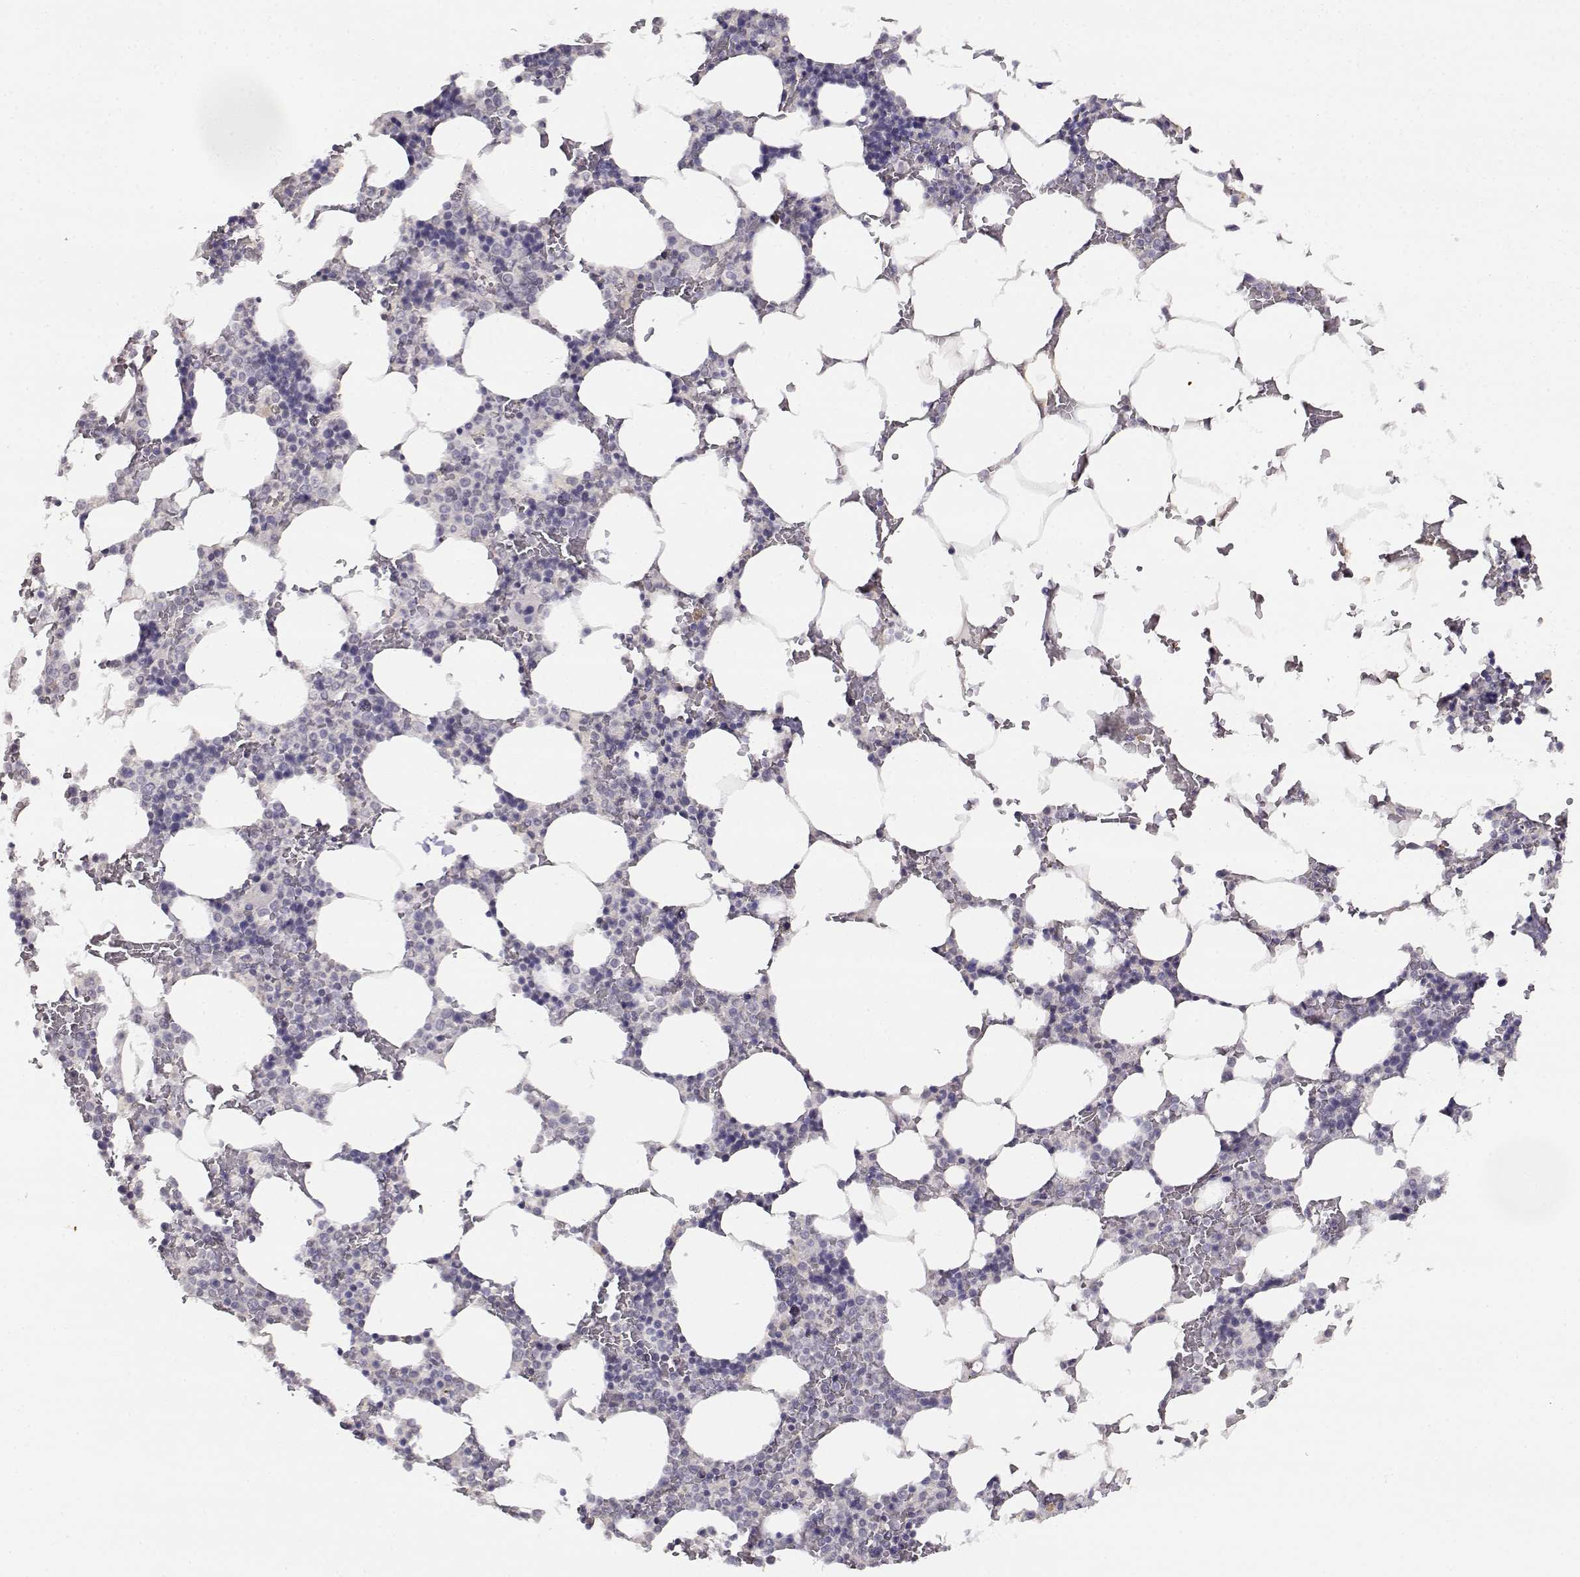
{"staining": {"intensity": "negative", "quantity": "none", "location": "none"}, "tissue": "bone marrow", "cell_type": "Hematopoietic cells", "image_type": "normal", "snomed": [{"axis": "morphology", "description": "Normal tissue, NOS"}, {"axis": "topography", "description": "Bone marrow"}], "caption": "The photomicrograph displays no staining of hematopoietic cells in unremarkable bone marrow.", "gene": "RHOXF2", "patient": {"sex": "male", "age": 51}}